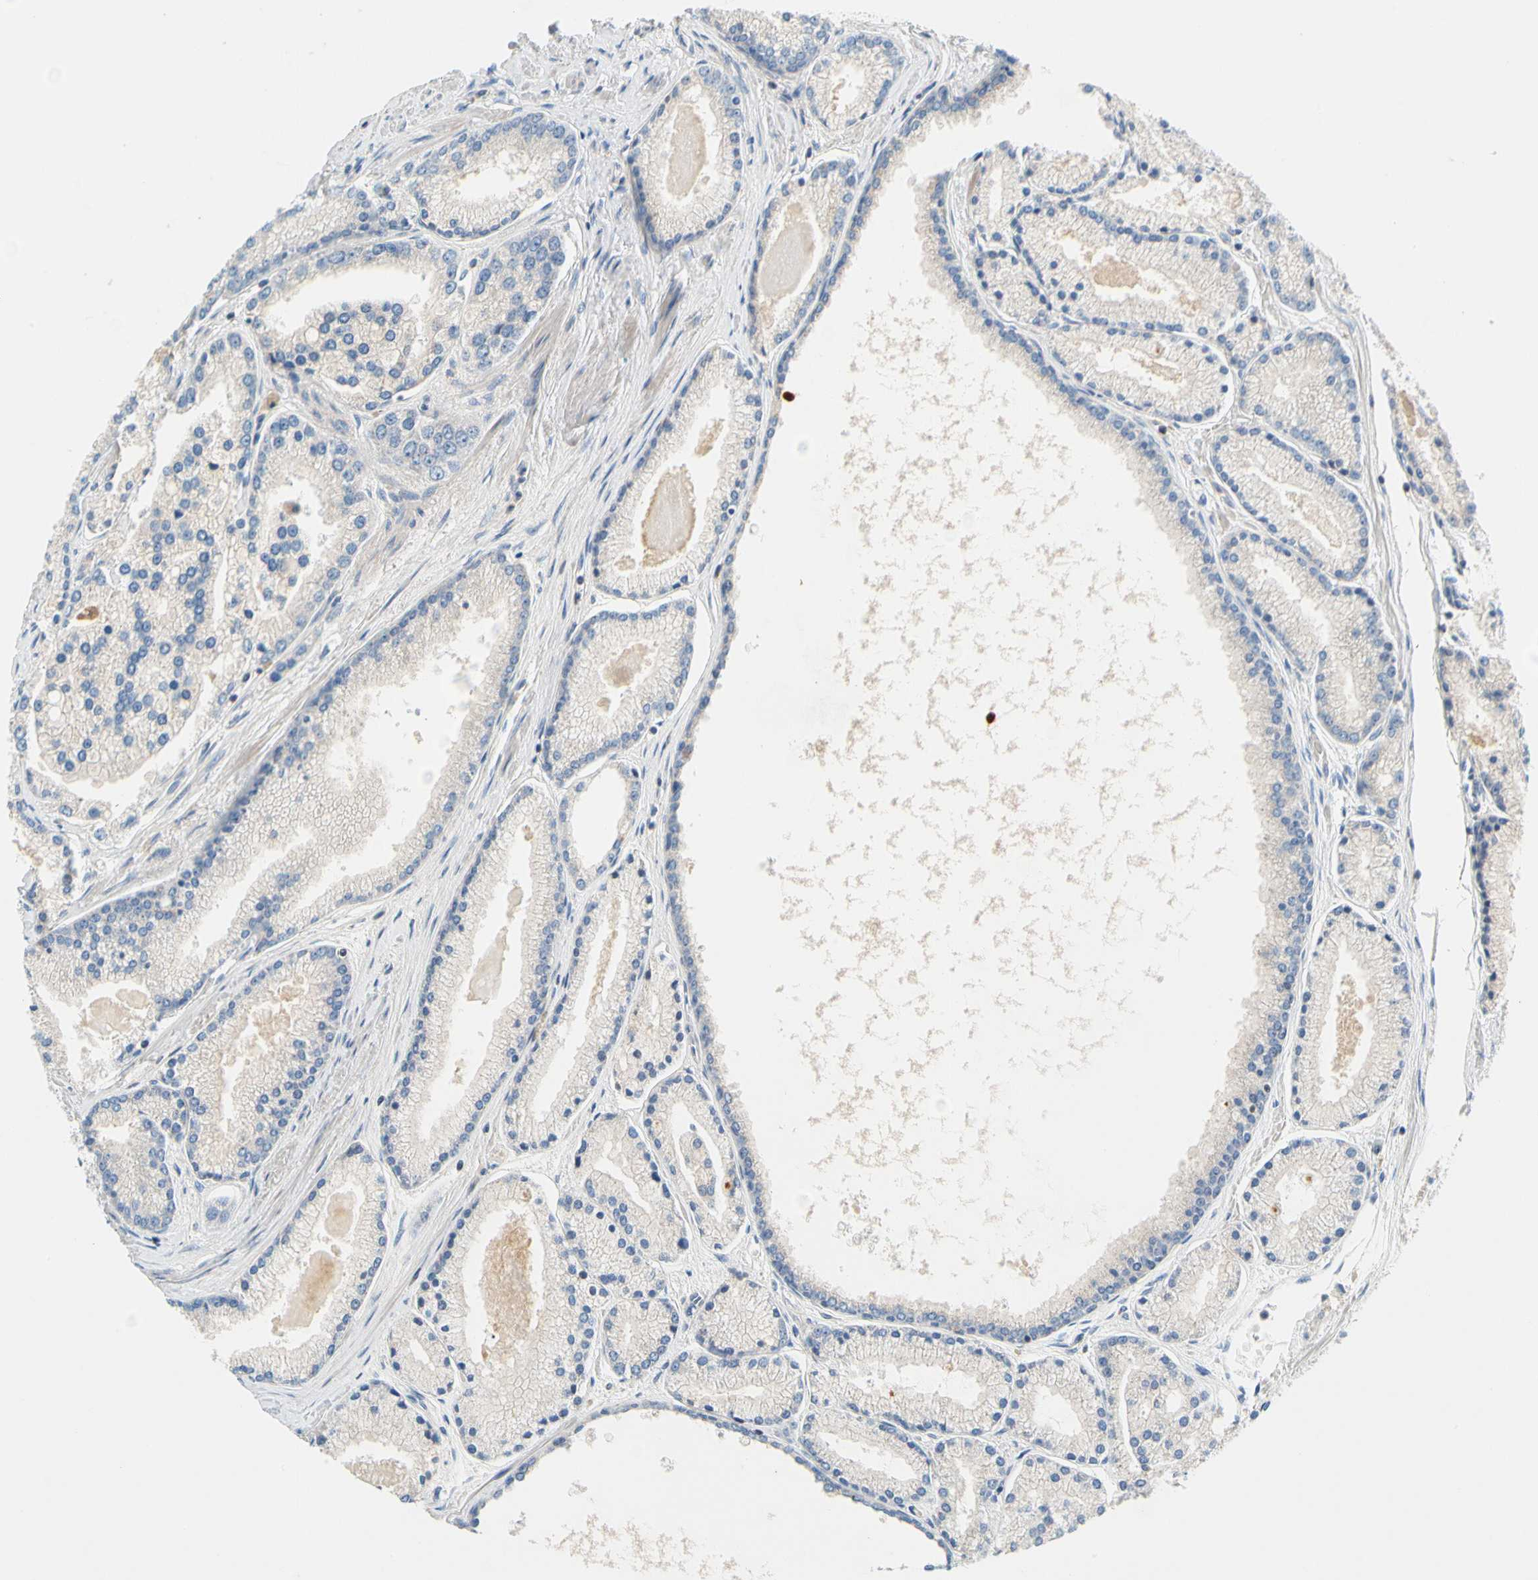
{"staining": {"intensity": "negative", "quantity": "none", "location": "none"}, "tissue": "prostate cancer", "cell_type": "Tumor cells", "image_type": "cancer", "snomed": [{"axis": "morphology", "description": "Adenocarcinoma, High grade"}, {"axis": "topography", "description": "Prostate"}], "caption": "Tumor cells show no significant protein positivity in prostate adenocarcinoma (high-grade).", "gene": "SP140", "patient": {"sex": "male", "age": 61}}